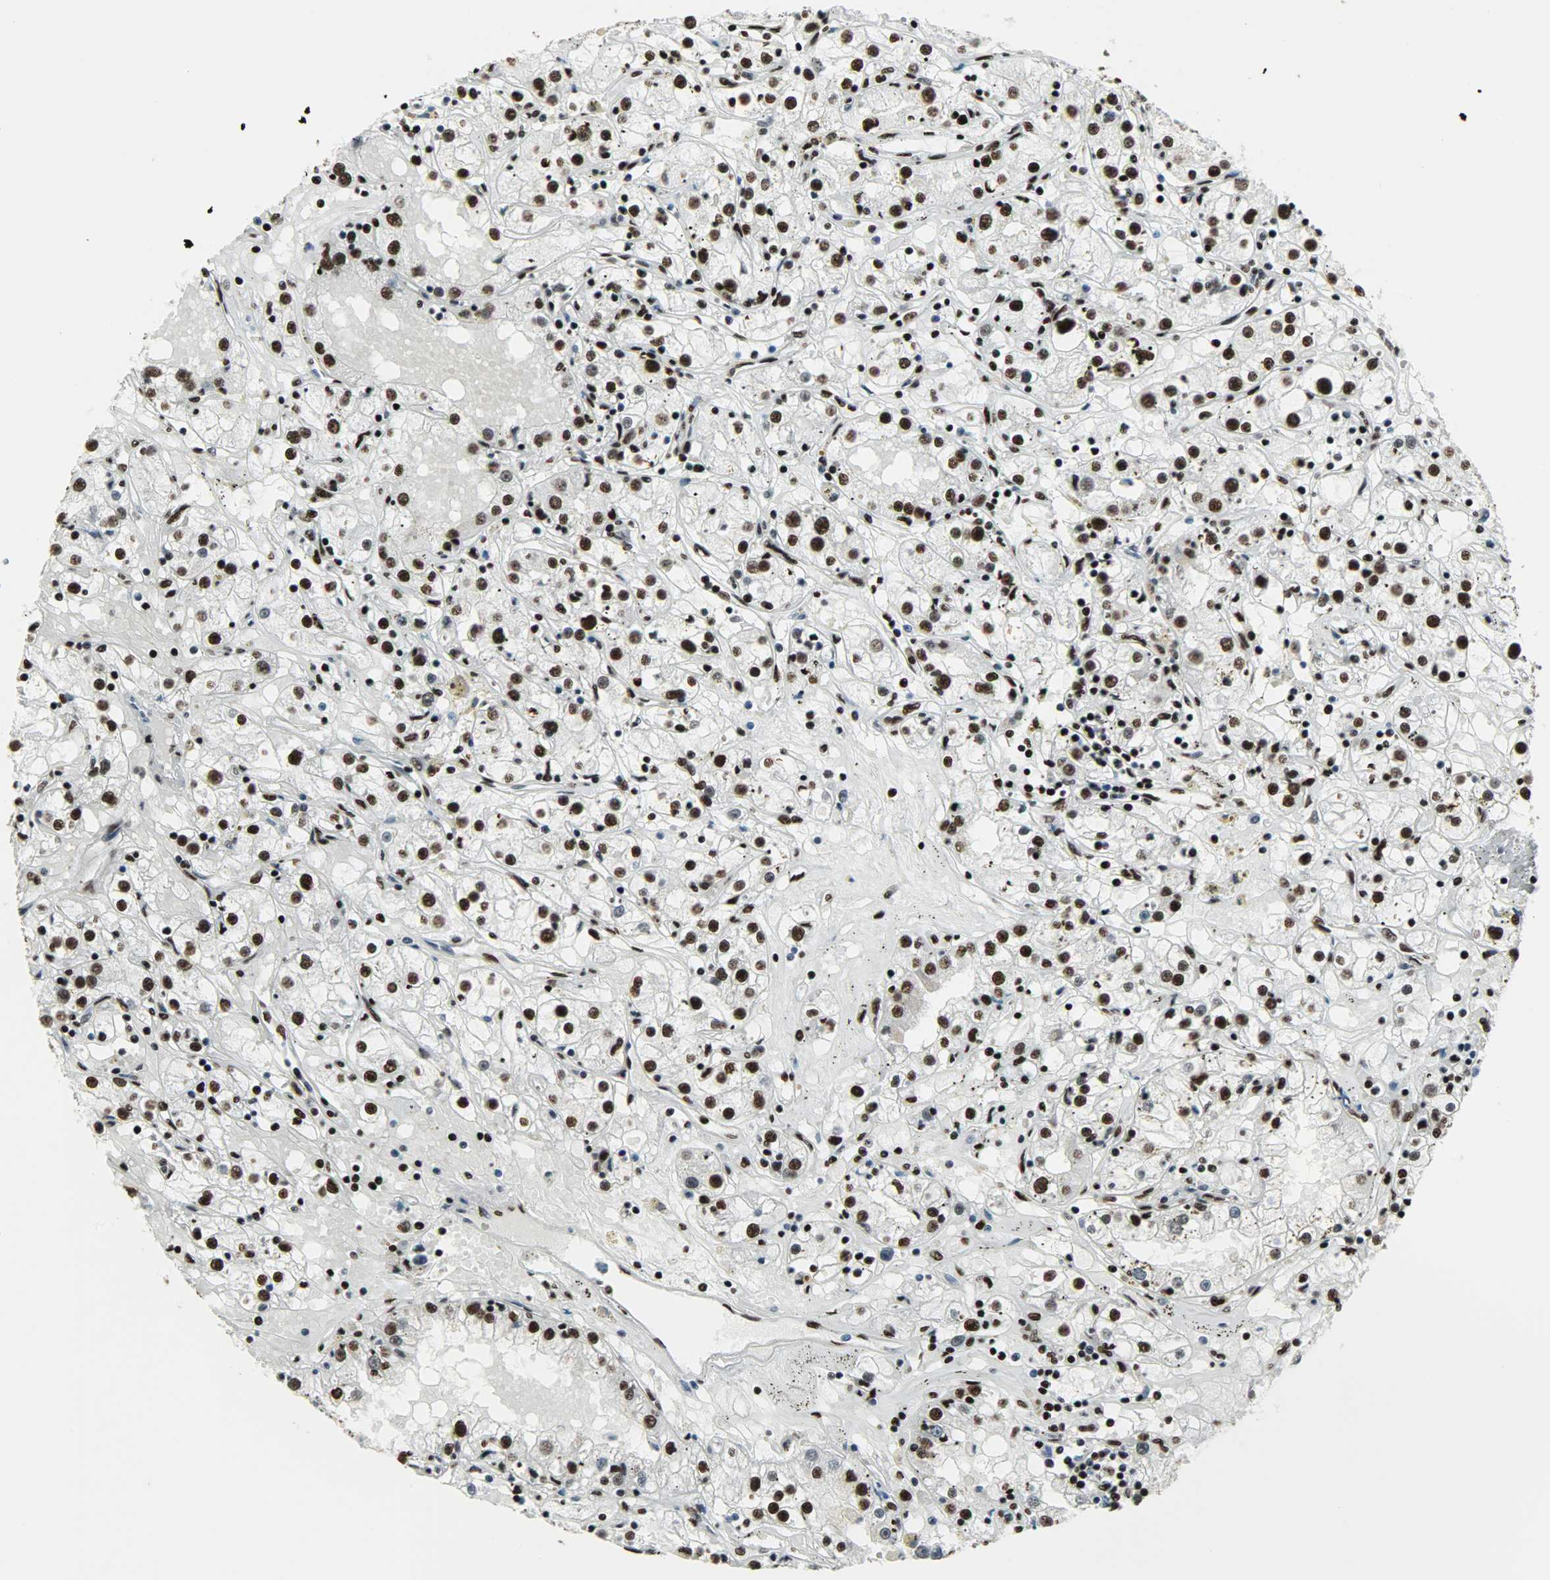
{"staining": {"intensity": "strong", "quantity": ">75%", "location": "nuclear"}, "tissue": "renal cancer", "cell_type": "Tumor cells", "image_type": "cancer", "snomed": [{"axis": "morphology", "description": "Adenocarcinoma, NOS"}, {"axis": "topography", "description": "Kidney"}], "caption": "Adenocarcinoma (renal) was stained to show a protein in brown. There is high levels of strong nuclear positivity in about >75% of tumor cells.", "gene": "SNRPA", "patient": {"sex": "male", "age": 56}}